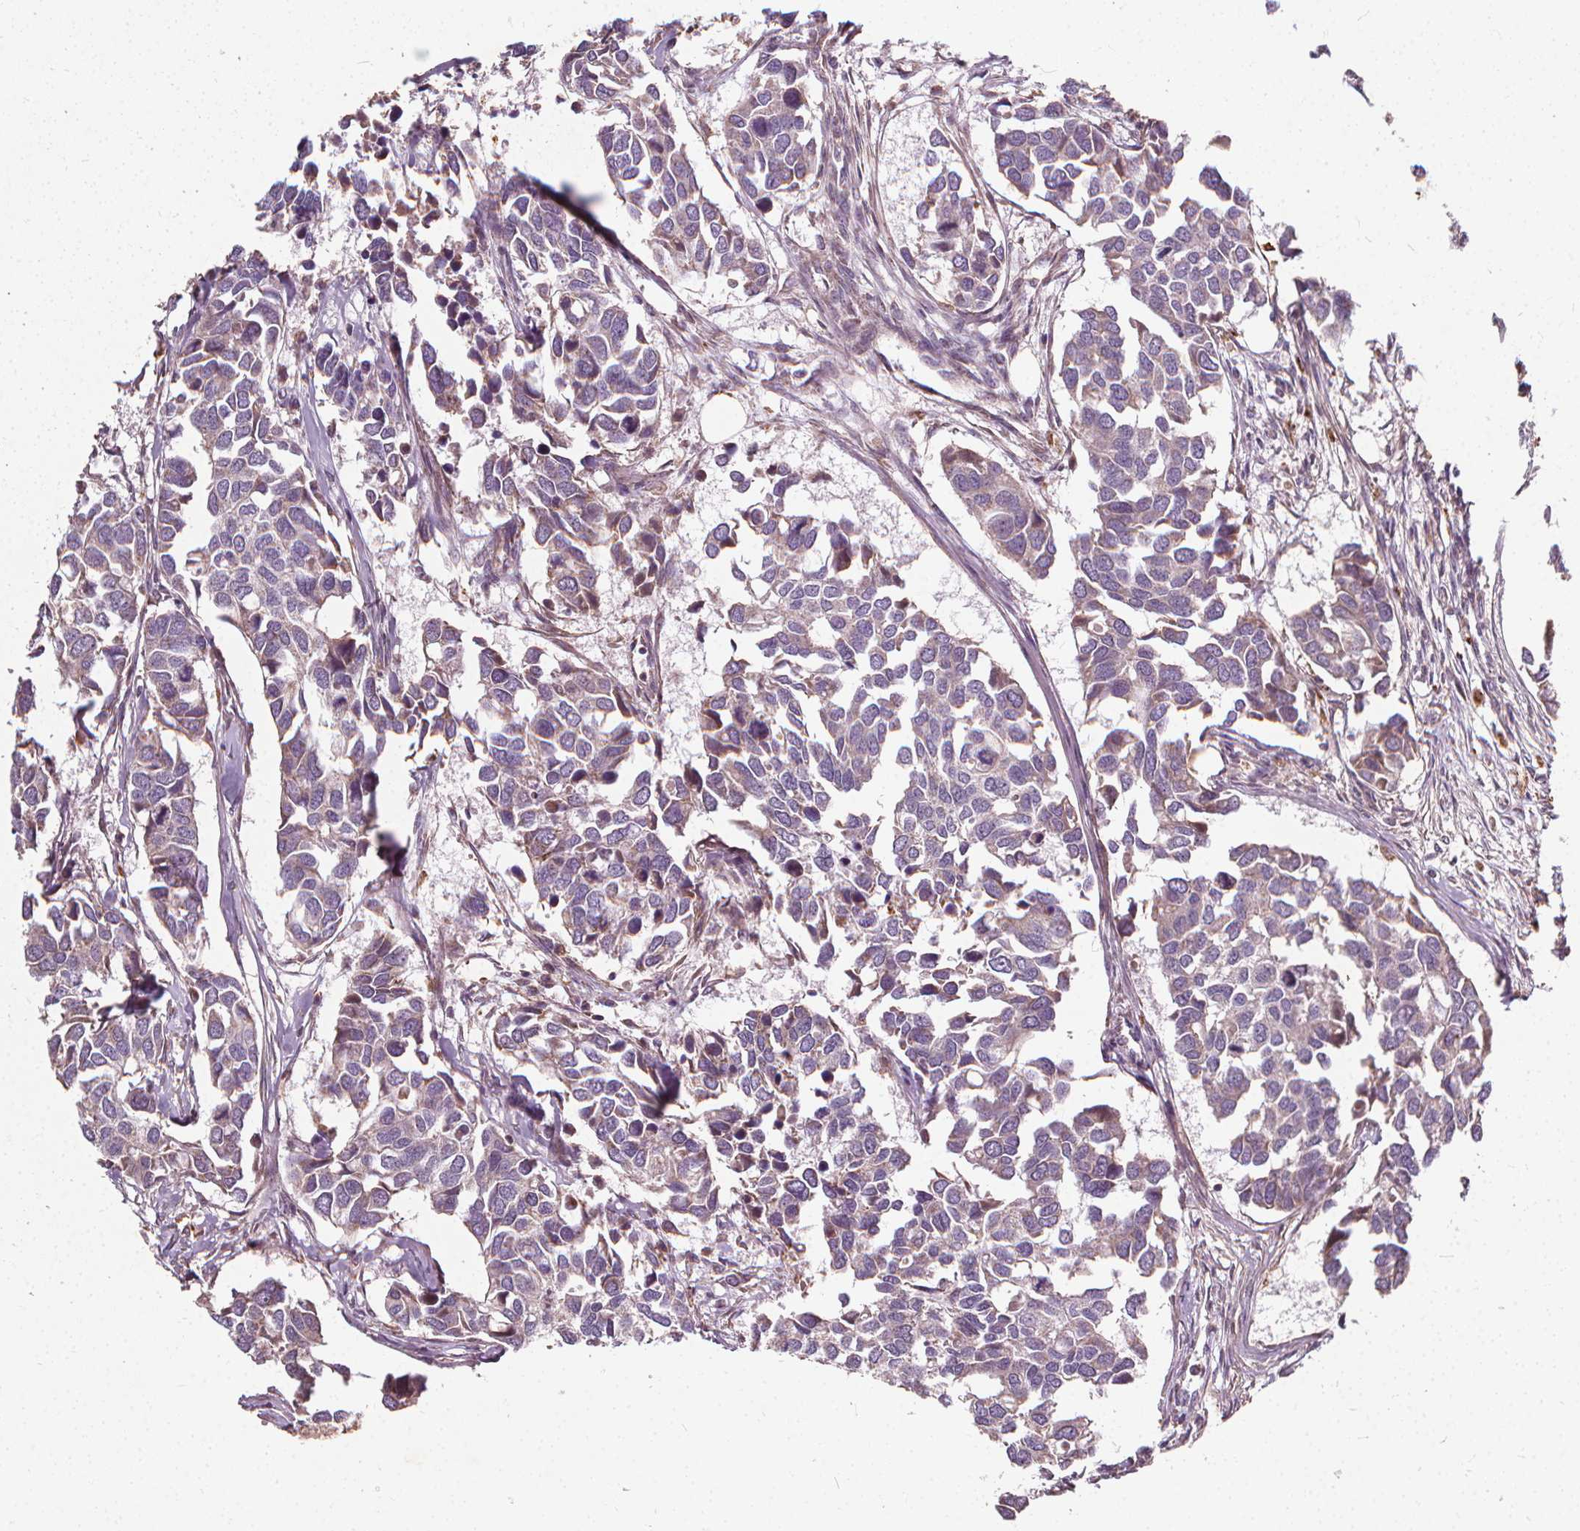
{"staining": {"intensity": "weak", "quantity": "<25%", "location": "cytoplasmic/membranous"}, "tissue": "breast cancer", "cell_type": "Tumor cells", "image_type": "cancer", "snomed": [{"axis": "morphology", "description": "Duct carcinoma"}, {"axis": "topography", "description": "Breast"}], "caption": "An IHC histopathology image of breast cancer is shown. There is no staining in tumor cells of breast cancer.", "gene": "ORAI2", "patient": {"sex": "female", "age": 83}}